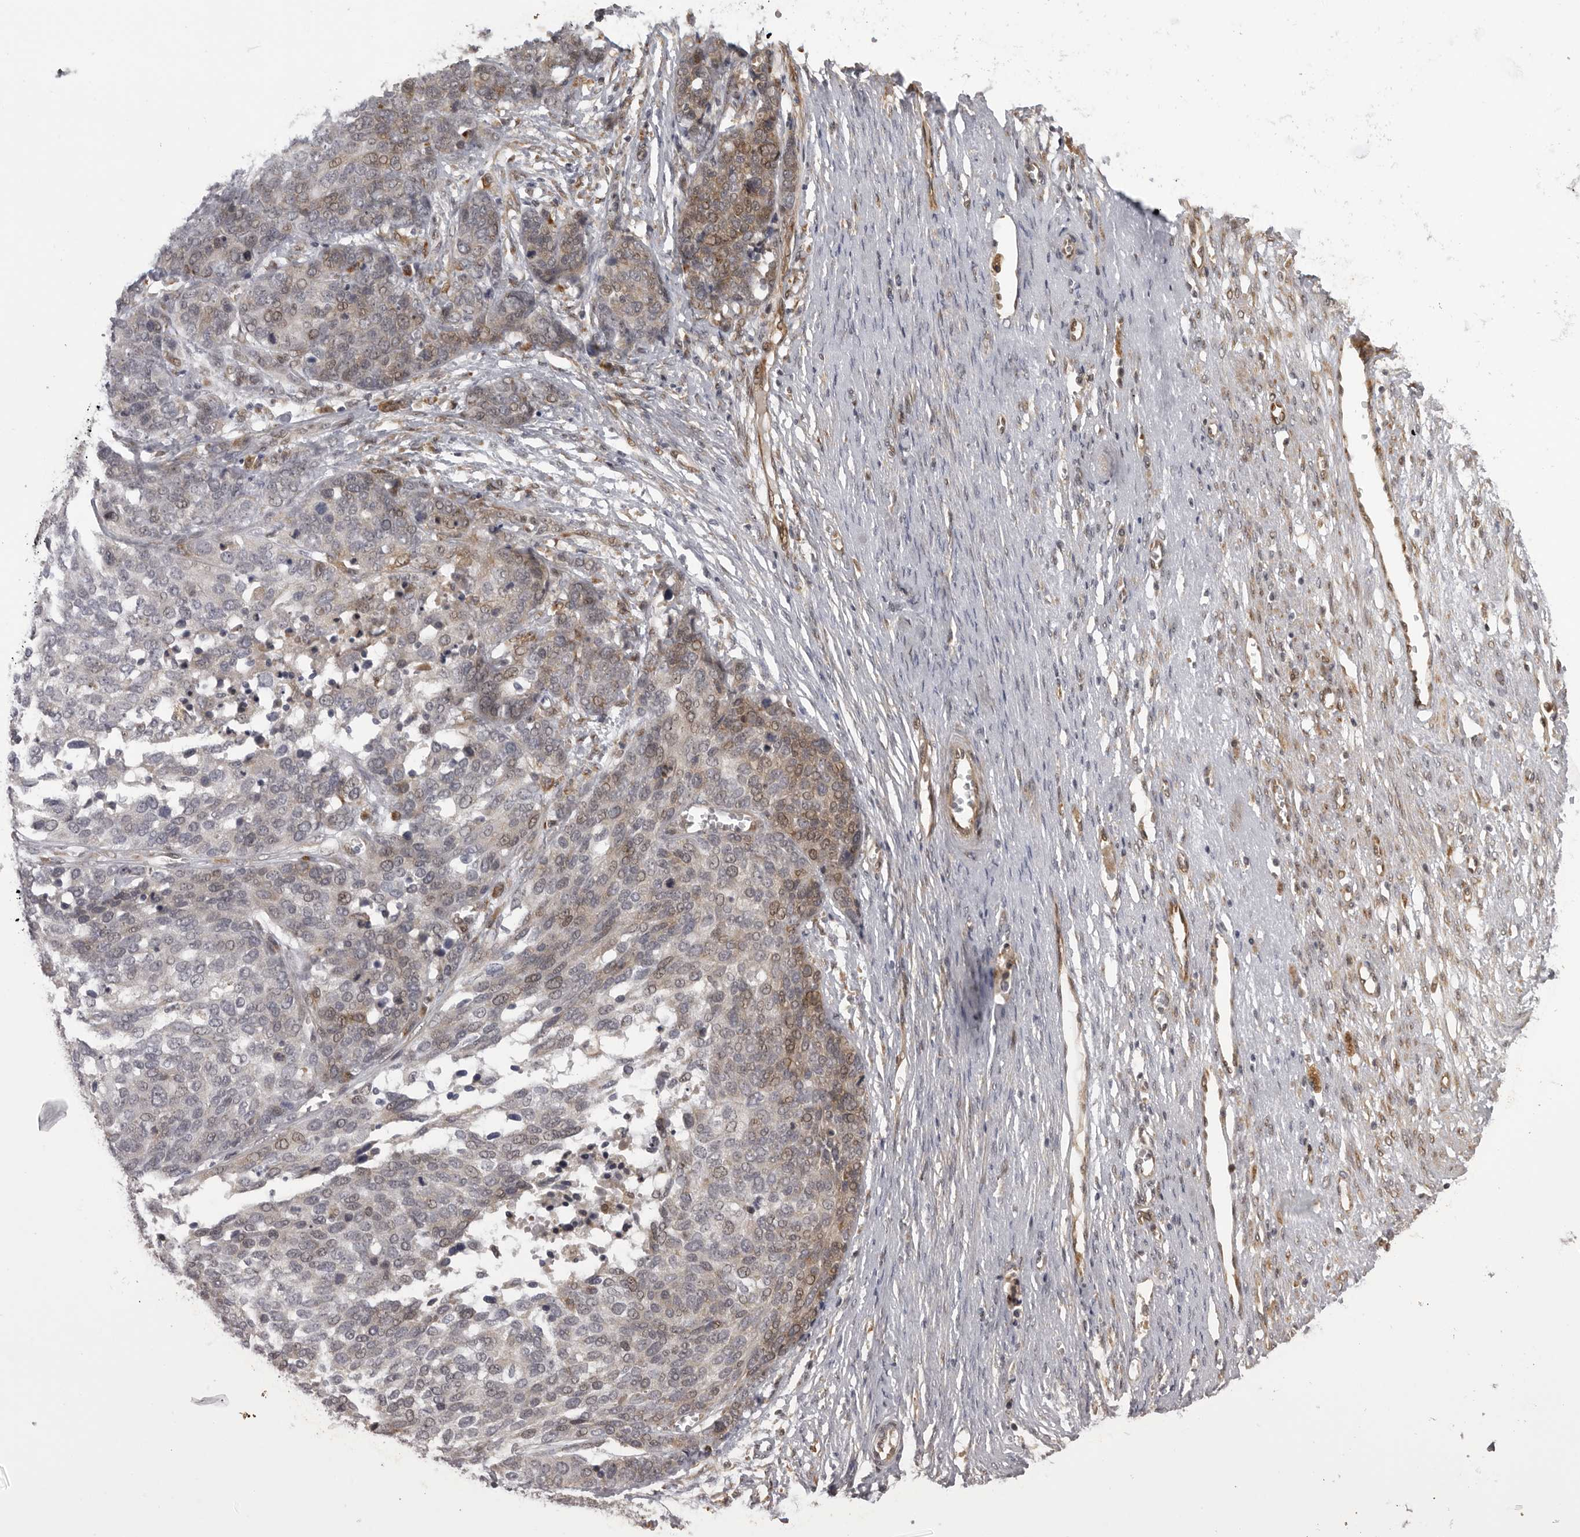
{"staining": {"intensity": "moderate", "quantity": "25%-75%", "location": "cytoplasmic/membranous,nuclear"}, "tissue": "ovarian cancer", "cell_type": "Tumor cells", "image_type": "cancer", "snomed": [{"axis": "morphology", "description": "Cystadenocarcinoma, serous, NOS"}, {"axis": "topography", "description": "Ovary"}], "caption": "Immunohistochemistry (IHC) of human ovarian cancer (serous cystadenocarcinoma) reveals medium levels of moderate cytoplasmic/membranous and nuclear staining in about 25%-75% of tumor cells.", "gene": "DNAH14", "patient": {"sex": "female", "age": 44}}